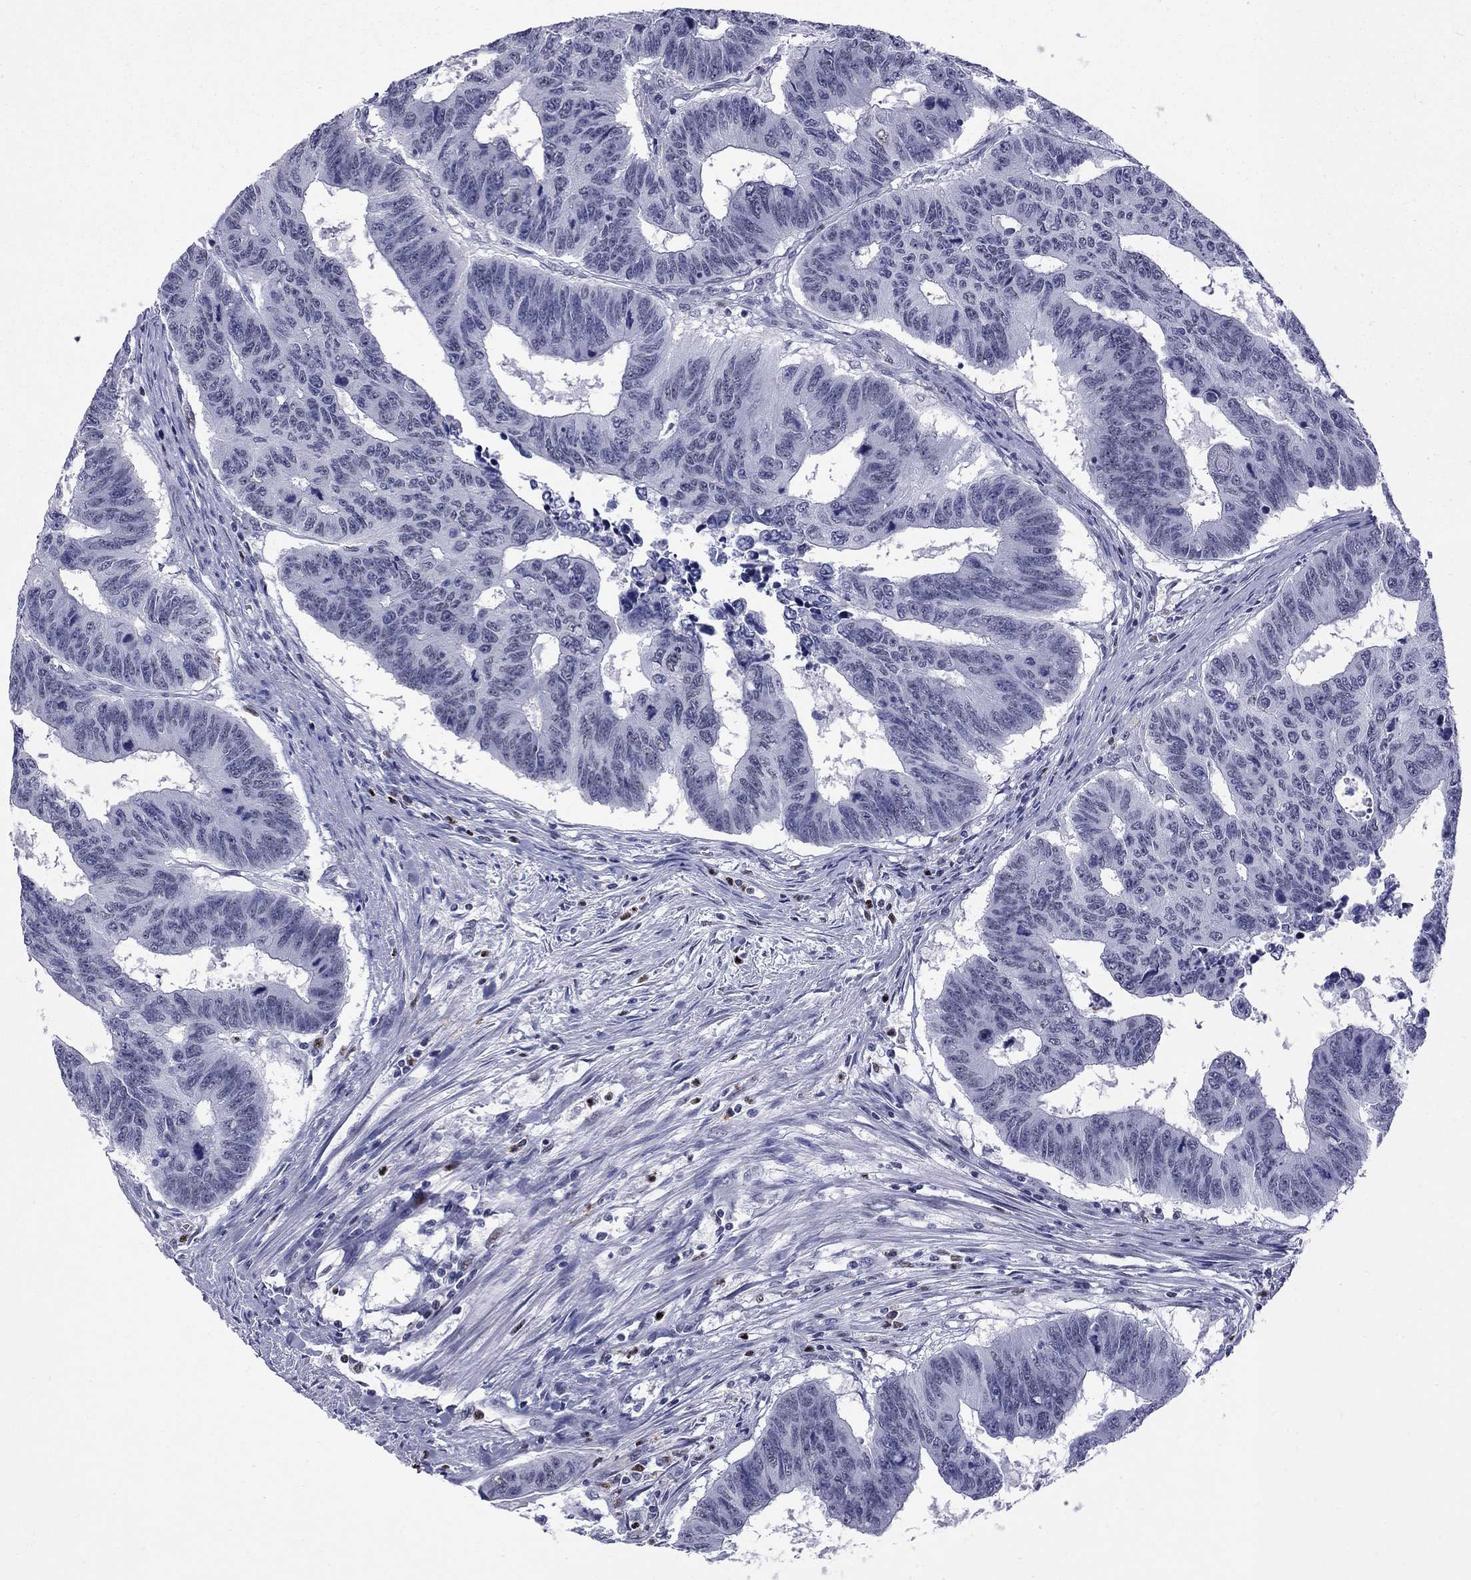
{"staining": {"intensity": "negative", "quantity": "none", "location": "none"}, "tissue": "colorectal cancer", "cell_type": "Tumor cells", "image_type": "cancer", "snomed": [{"axis": "morphology", "description": "Adenocarcinoma, NOS"}, {"axis": "topography", "description": "Rectum"}], "caption": "A high-resolution histopathology image shows immunohistochemistry staining of colorectal cancer (adenocarcinoma), which shows no significant expression in tumor cells.", "gene": "PCGF3", "patient": {"sex": "female", "age": 85}}